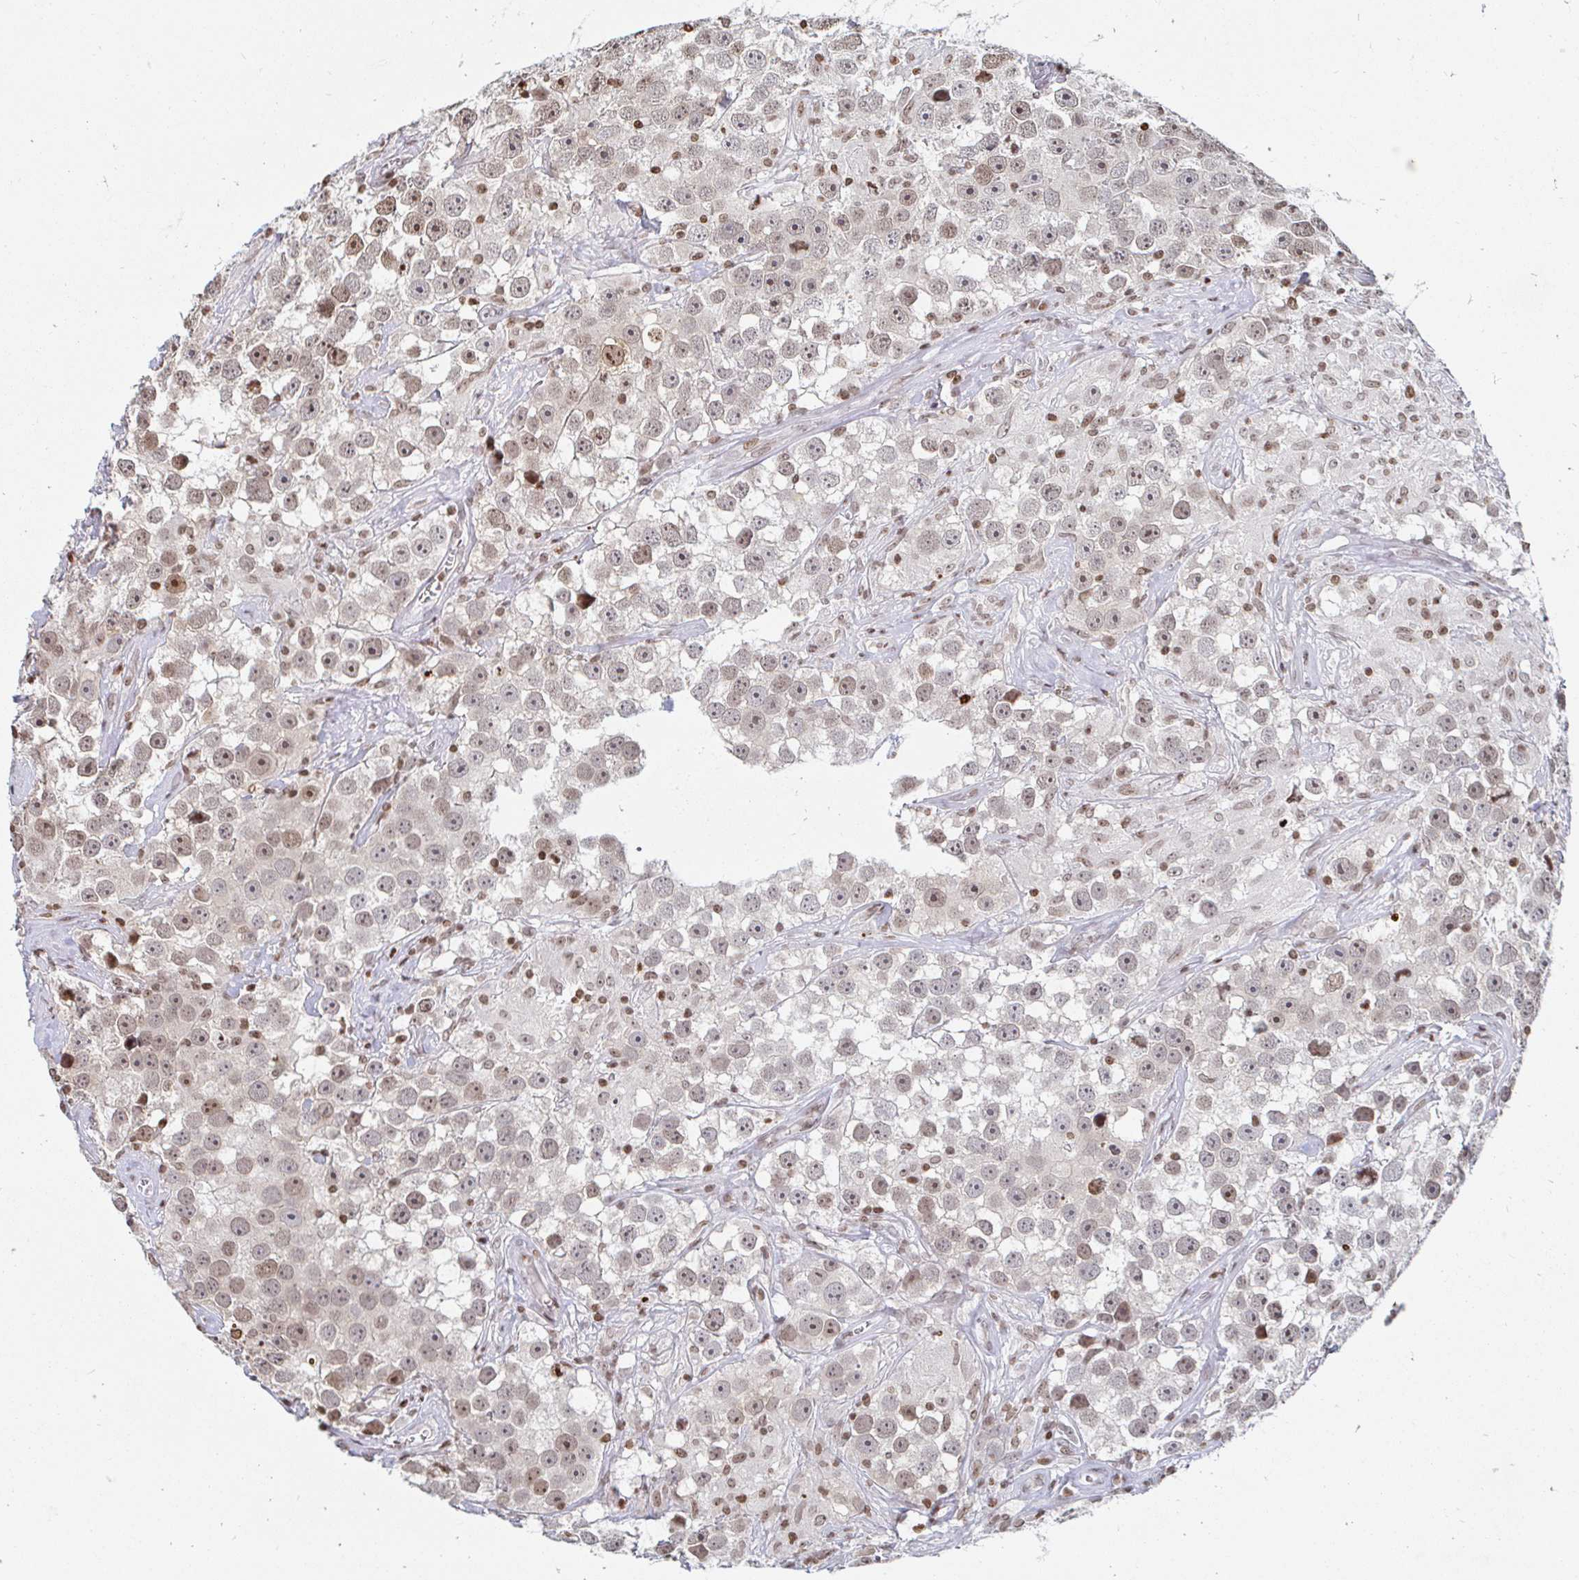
{"staining": {"intensity": "moderate", "quantity": ">75%", "location": "nuclear"}, "tissue": "testis cancer", "cell_type": "Tumor cells", "image_type": "cancer", "snomed": [{"axis": "morphology", "description": "Seminoma, NOS"}, {"axis": "topography", "description": "Testis"}], "caption": "The immunohistochemical stain shows moderate nuclear expression in tumor cells of testis cancer tissue.", "gene": "HOXC10", "patient": {"sex": "male", "age": 49}}